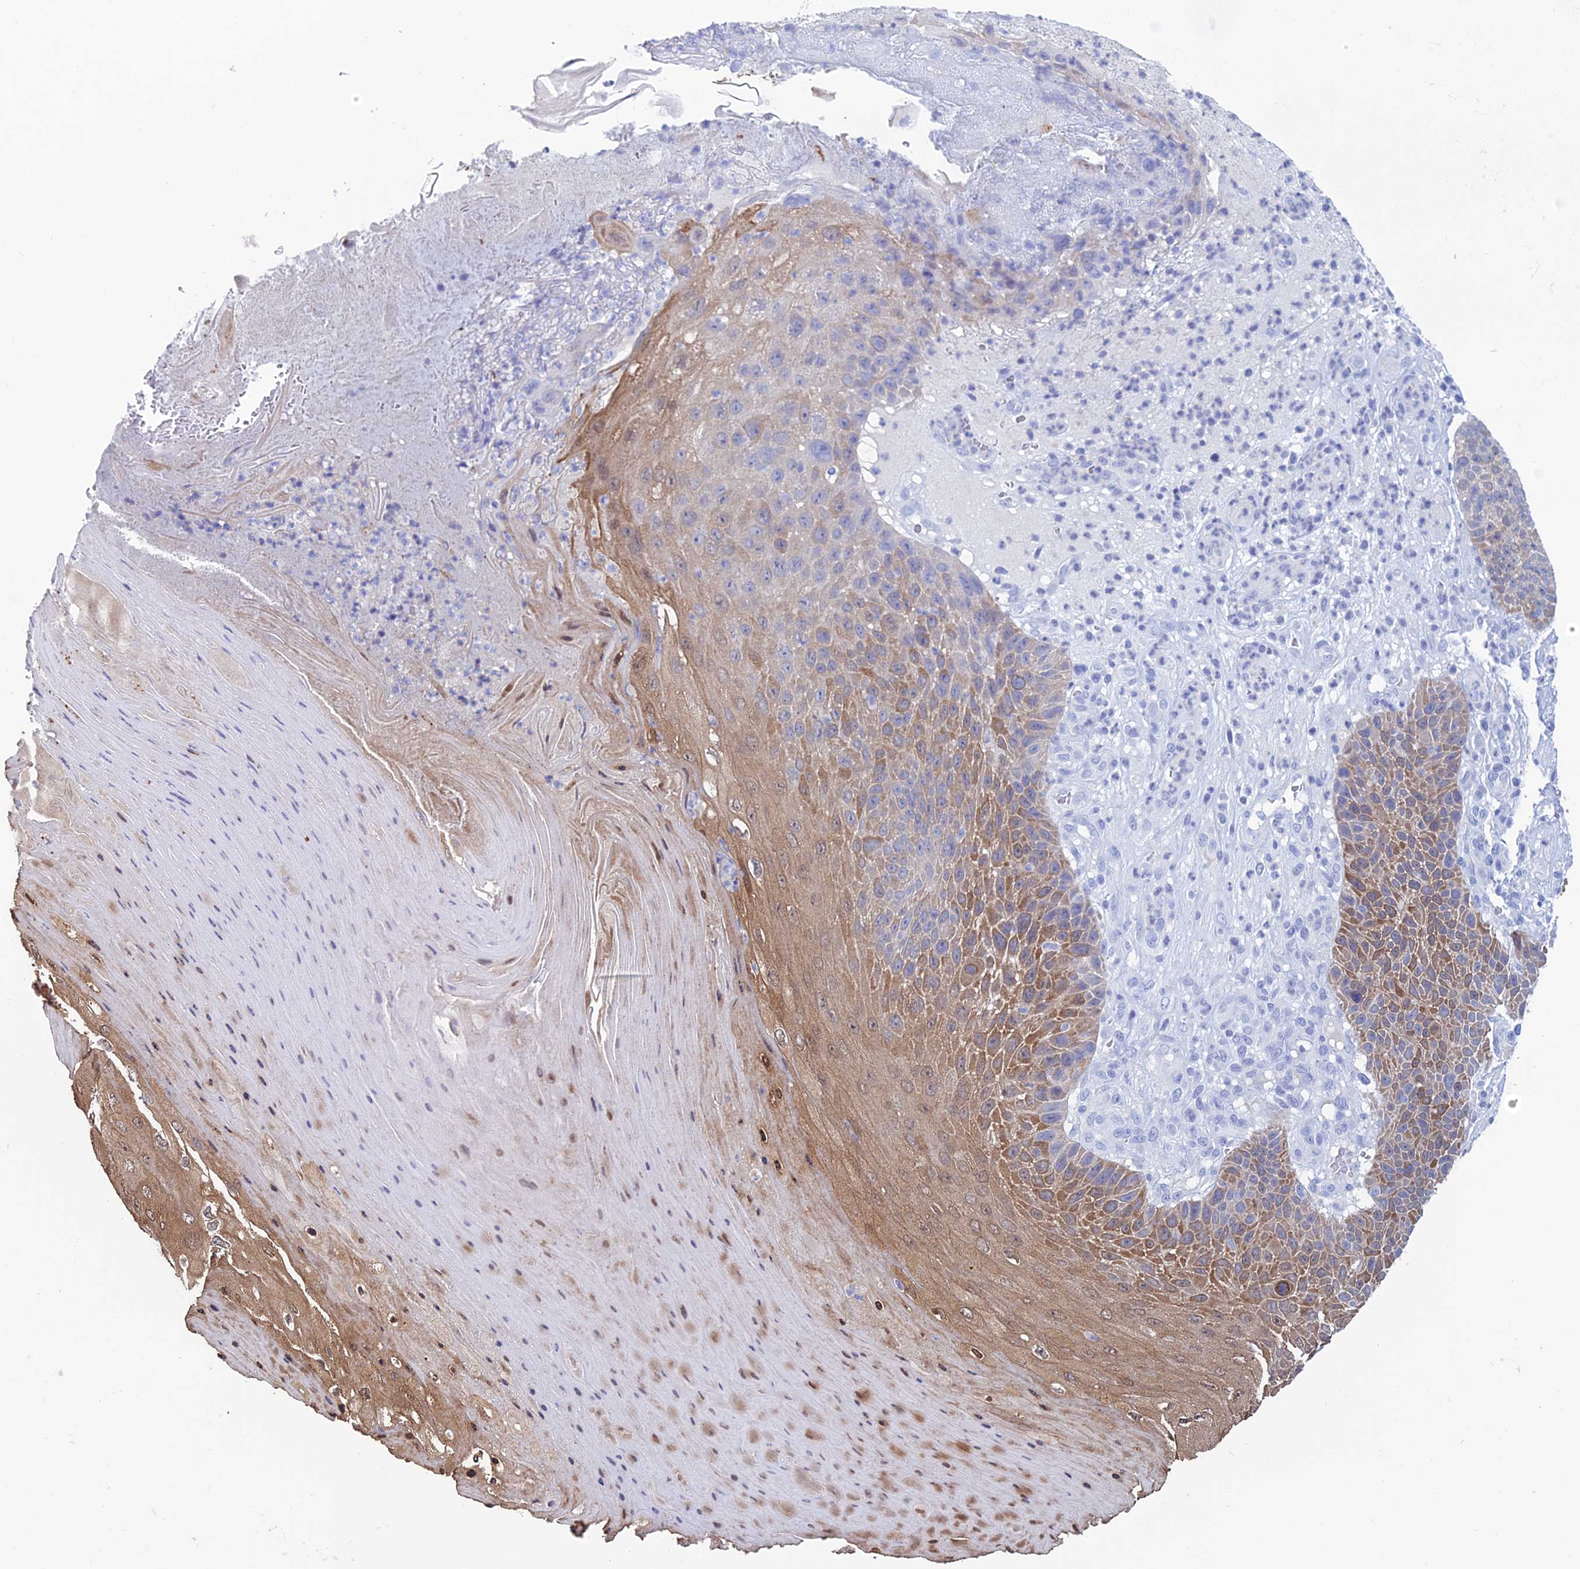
{"staining": {"intensity": "moderate", "quantity": "25%-75%", "location": "cytoplasmic/membranous,nuclear"}, "tissue": "skin cancer", "cell_type": "Tumor cells", "image_type": "cancer", "snomed": [{"axis": "morphology", "description": "Squamous cell carcinoma, NOS"}, {"axis": "topography", "description": "Skin"}], "caption": "A high-resolution photomicrograph shows IHC staining of skin cancer (squamous cell carcinoma), which exhibits moderate cytoplasmic/membranous and nuclear staining in about 25%-75% of tumor cells. (IHC, brightfield microscopy, high magnification).", "gene": "KCNK17", "patient": {"sex": "female", "age": 88}}